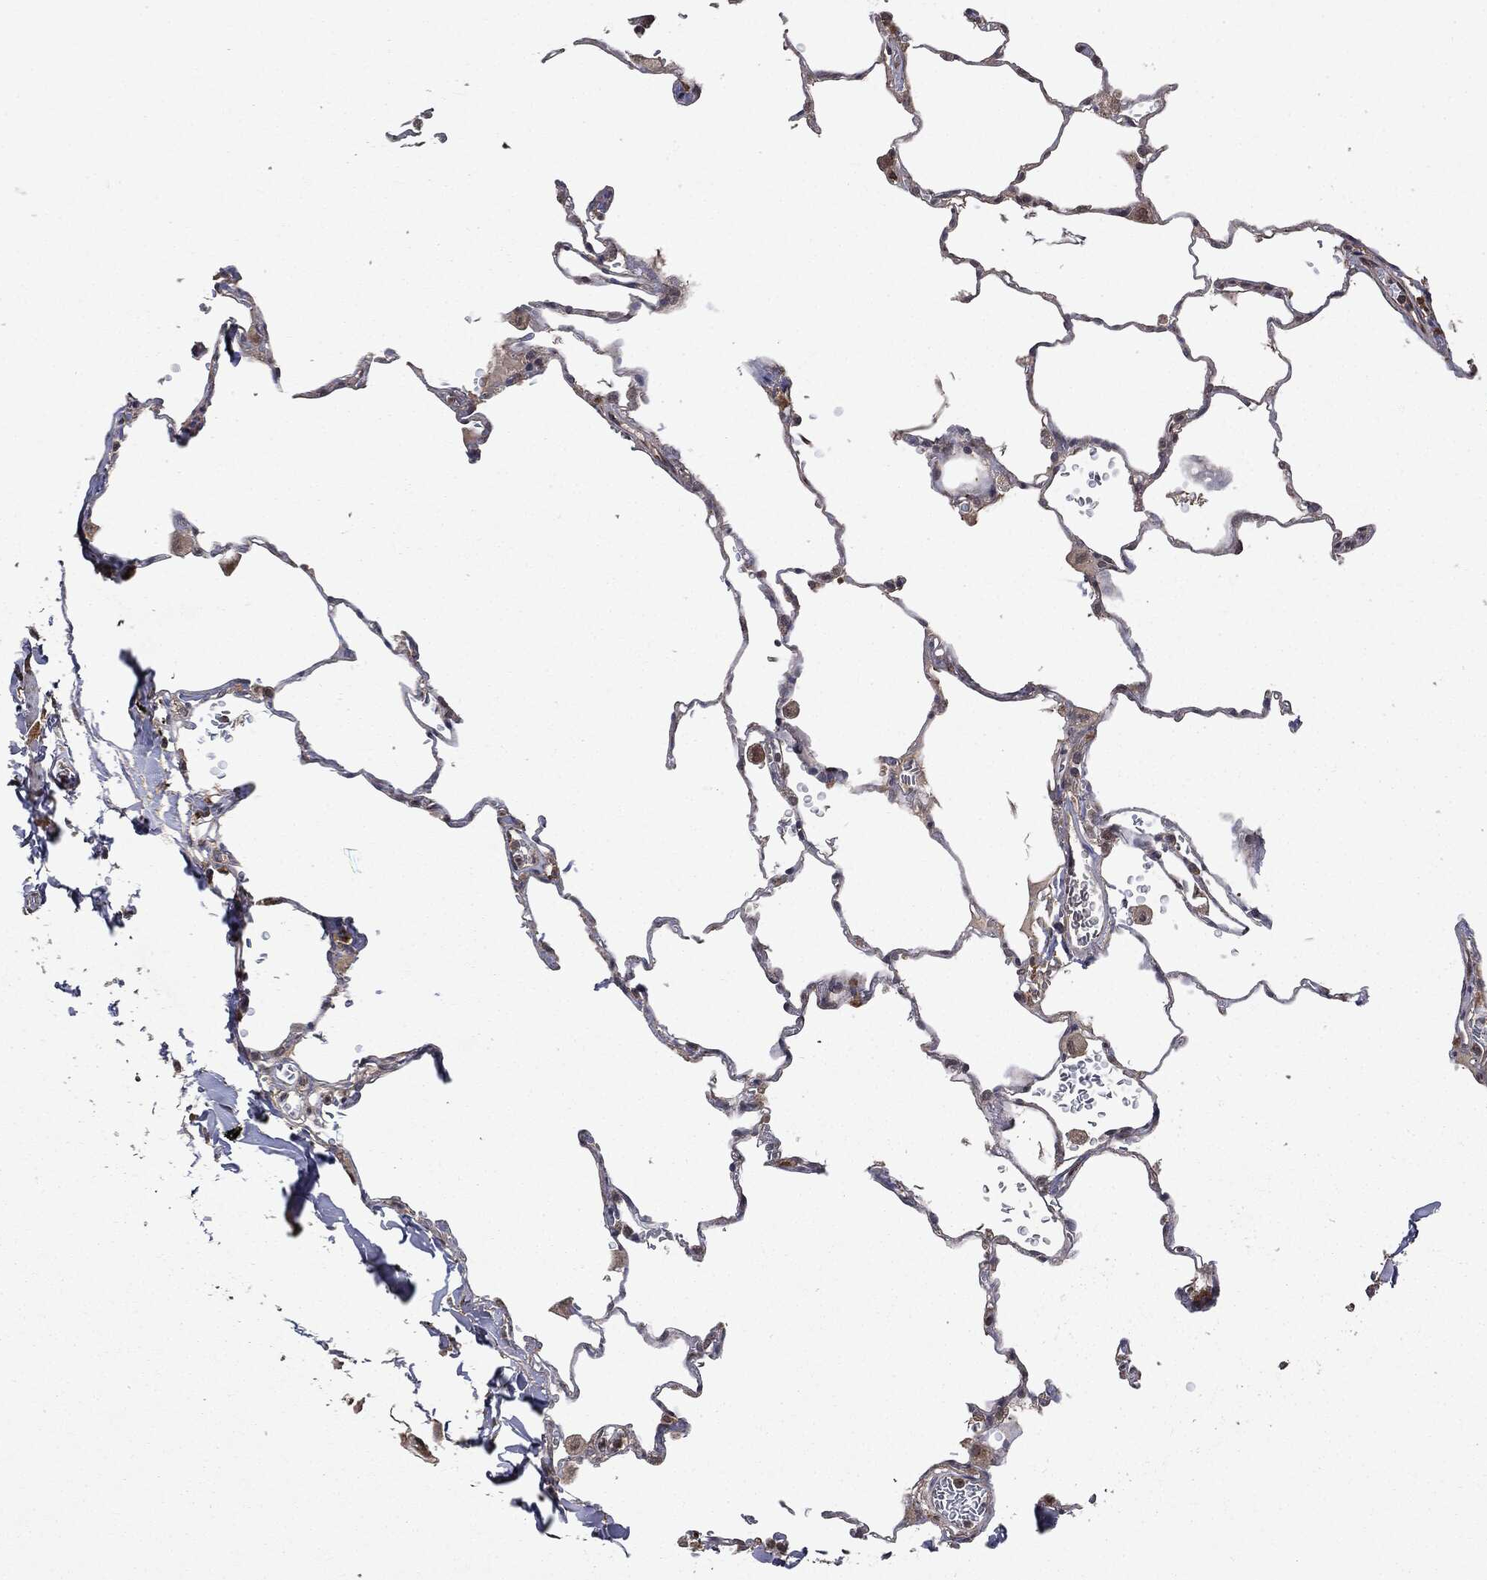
{"staining": {"intensity": "negative", "quantity": "none", "location": "none"}, "tissue": "lung", "cell_type": "Alveolar cells", "image_type": "normal", "snomed": [{"axis": "morphology", "description": "Normal tissue, NOS"}, {"axis": "morphology", "description": "Adenocarcinoma, metastatic, NOS"}, {"axis": "topography", "description": "Lung"}], "caption": "This is a histopathology image of IHC staining of benign lung, which shows no expression in alveolar cells.", "gene": "PLPPR2", "patient": {"sex": "male", "age": 45}}